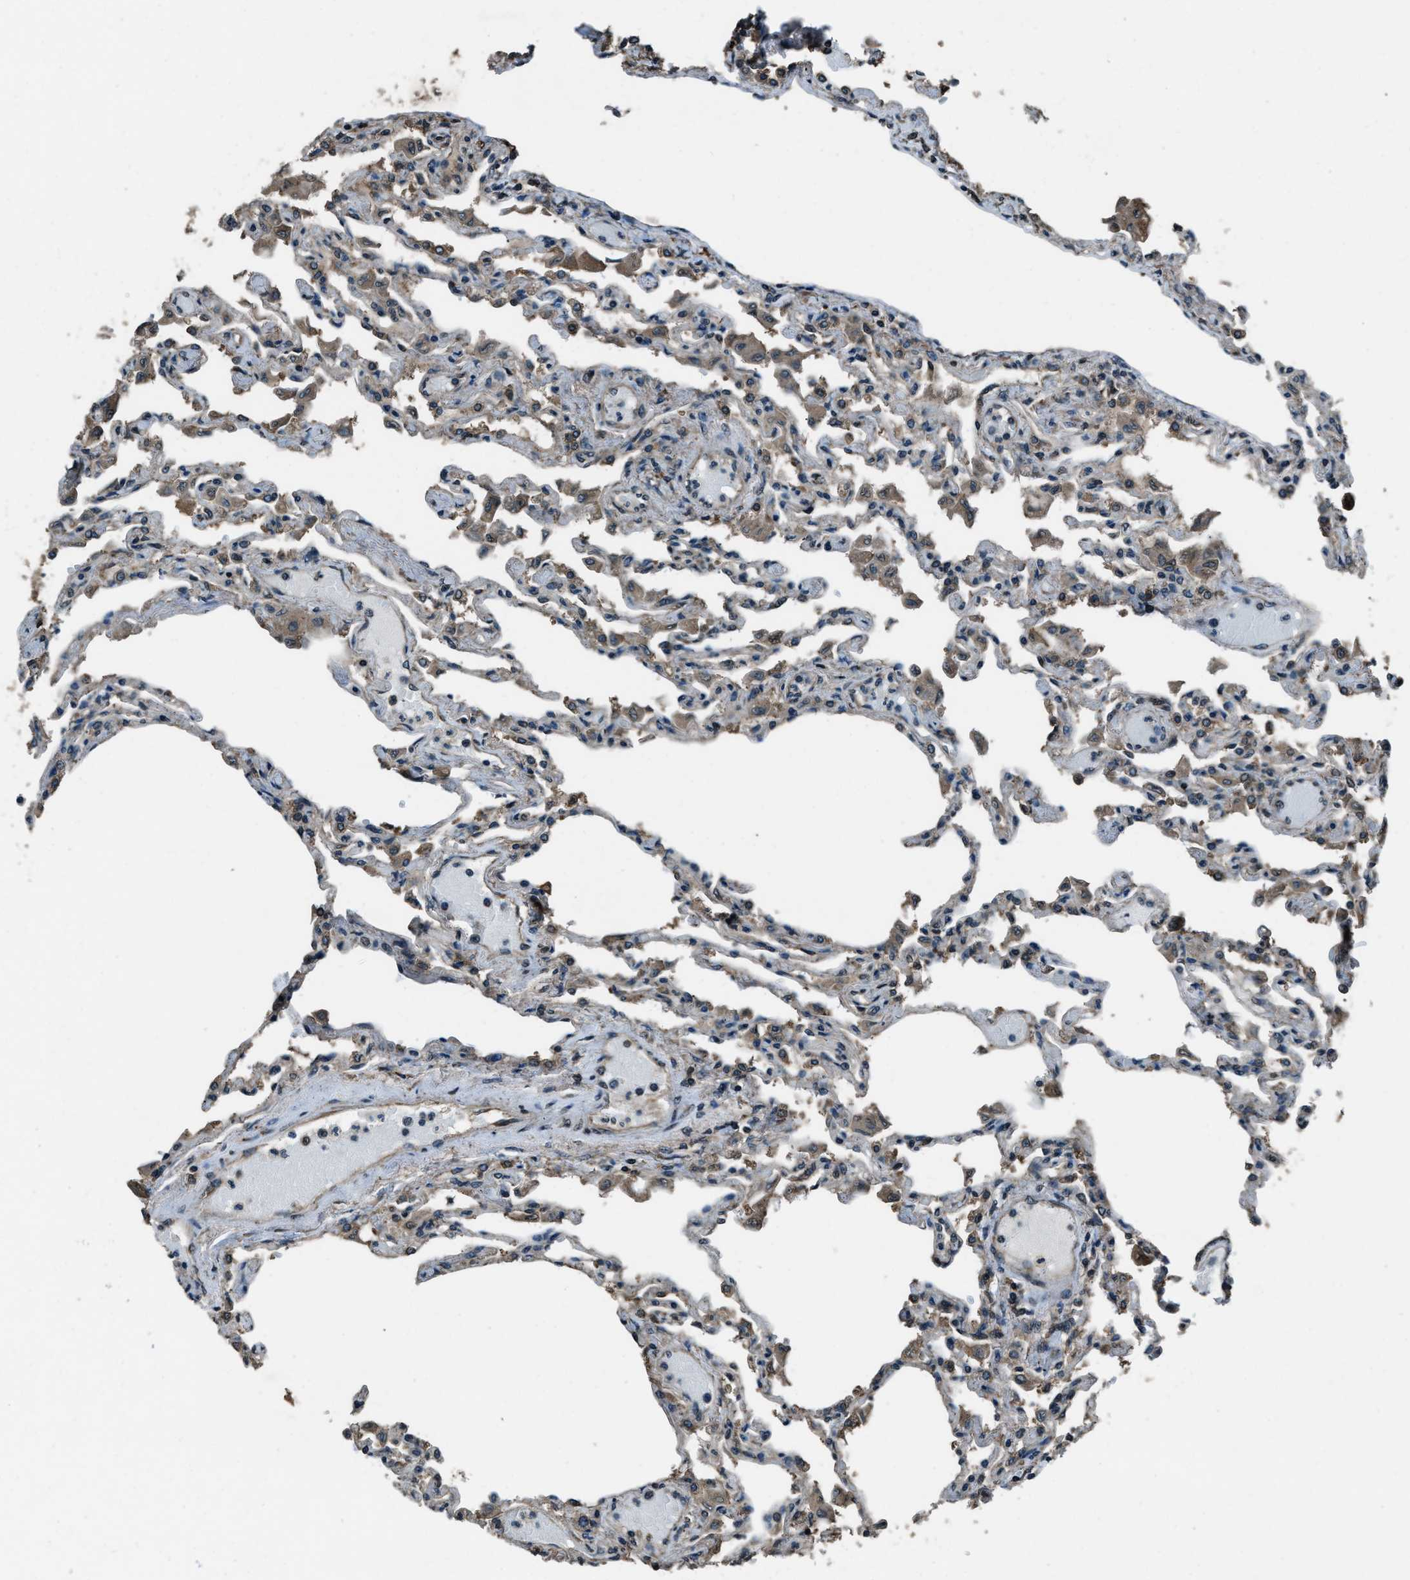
{"staining": {"intensity": "moderate", "quantity": "<25%", "location": "cytoplasmic/membranous"}, "tissue": "lung", "cell_type": "Alveolar cells", "image_type": "normal", "snomed": [{"axis": "morphology", "description": "Normal tissue, NOS"}, {"axis": "topography", "description": "Bronchus"}, {"axis": "topography", "description": "Lung"}], "caption": "Protein expression by immunohistochemistry shows moderate cytoplasmic/membranous positivity in about <25% of alveolar cells in benign lung.", "gene": "TRIM4", "patient": {"sex": "female", "age": 49}}